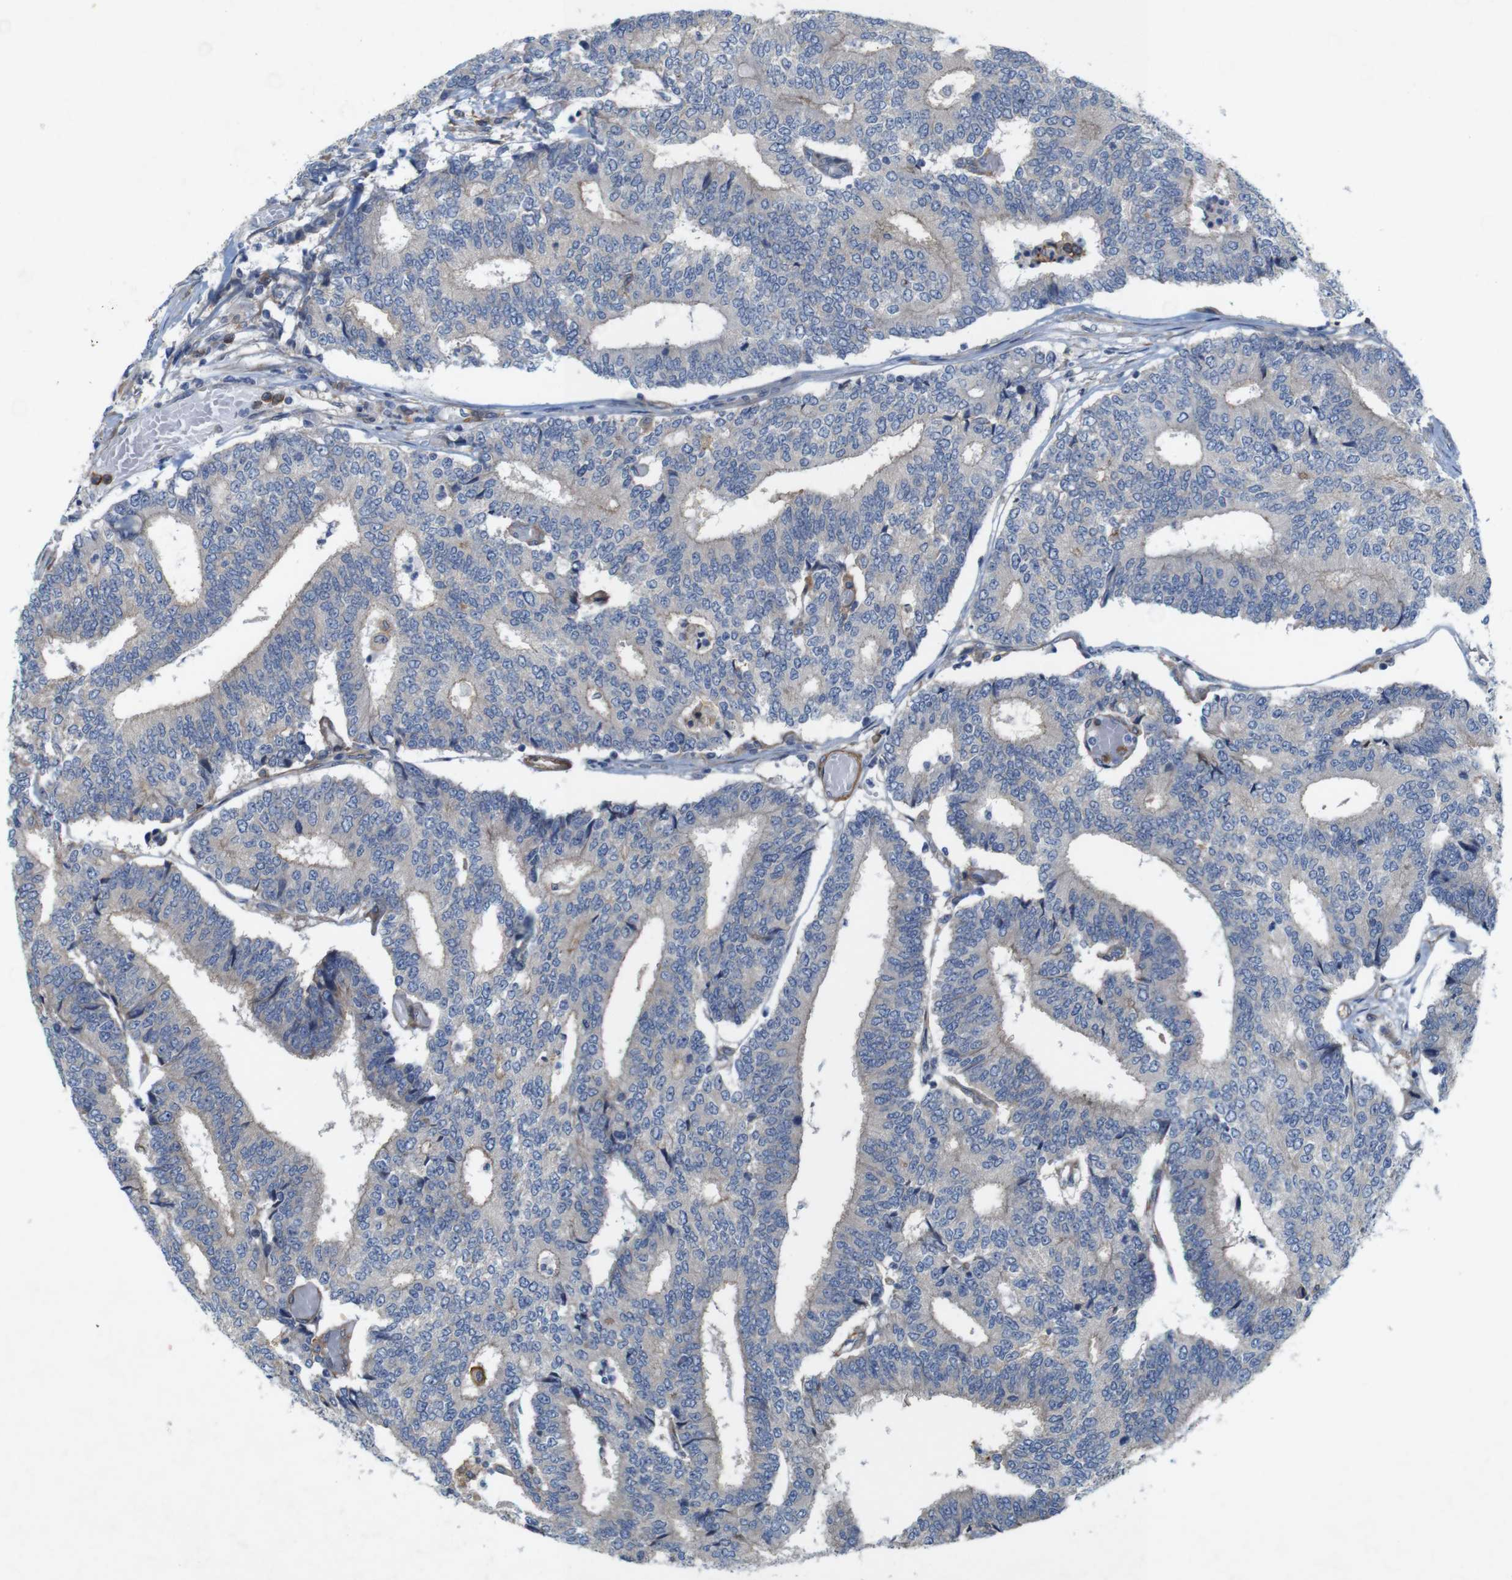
{"staining": {"intensity": "negative", "quantity": "none", "location": "none"}, "tissue": "prostate cancer", "cell_type": "Tumor cells", "image_type": "cancer", "snomed": [{"axis": "morphology", "description": "Normal tissue, NOS"}, {"axis": "morphology", "description": "Adenocarcinoma, High grade"}, {"axis": "topography", "description": "Prostate"}, {"axis": "topography", "description": "Seminal veicle"}], "caption": "An image of human adenocarcinoma (high-grade) (prostate) is negative for staining in tumor cells.", "gene": "SIGLEC8", "patient": {"sex": "male", "age": 55}}